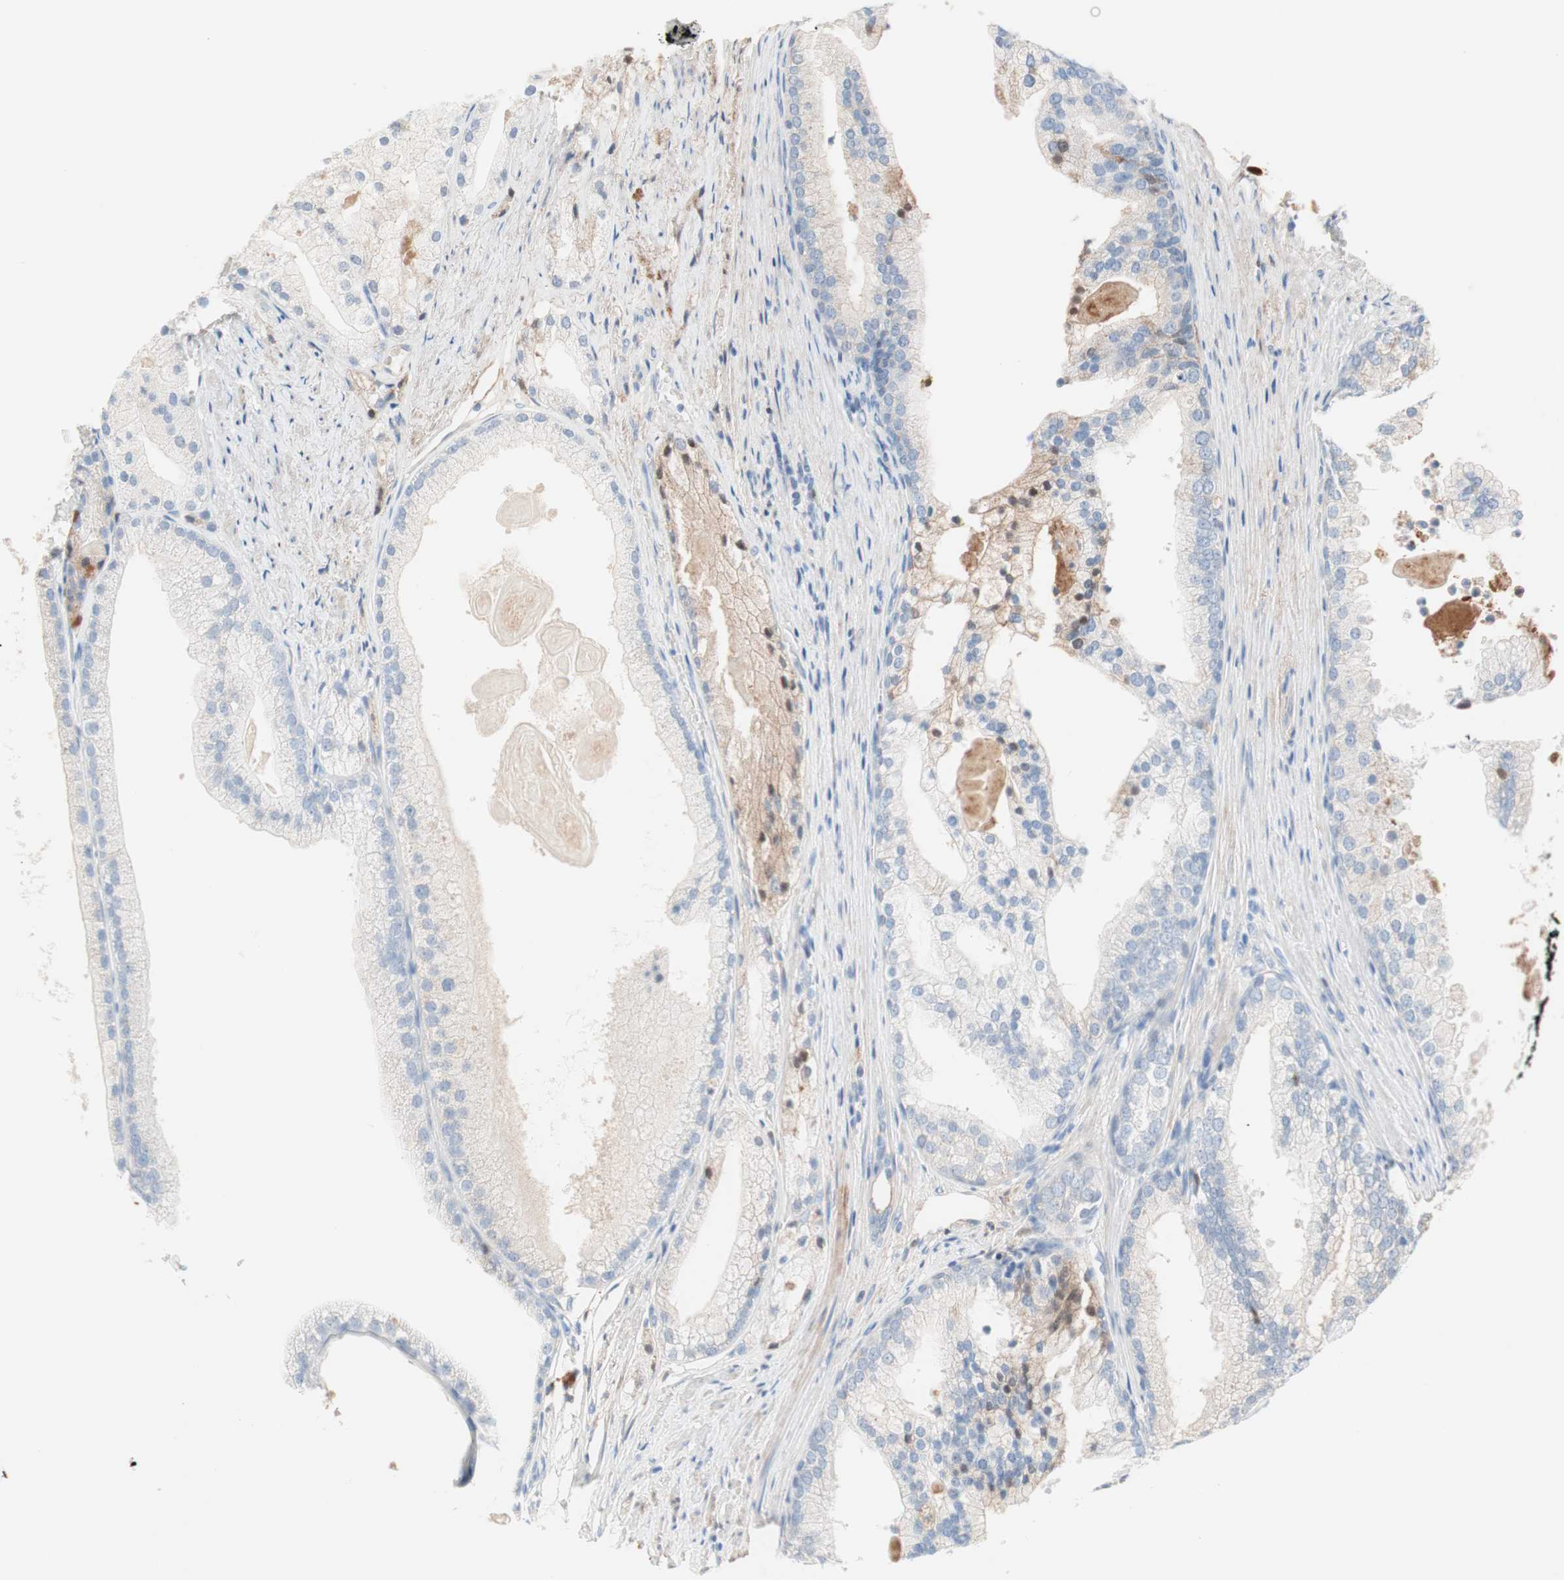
{"staining": {"intensity": "negative", "quantity": "none", "location": "none"}, "tissue": "prostate cancer", "cell_type": "Tumor cells", "image_type": "cancer", "snomed": [{"axis": "morphology", "description": "Adenocarcinoma, Low grade"}, {"axis": "topography", "description": "Prostate"}], "caption": "Immunohistochemical staining of human adenocarcinoma (low-grade) (prostate) exhibits no significant positivity in tumor cells.", "gene": "RBP4", "patient": {"sex": "male", "age": 69}}